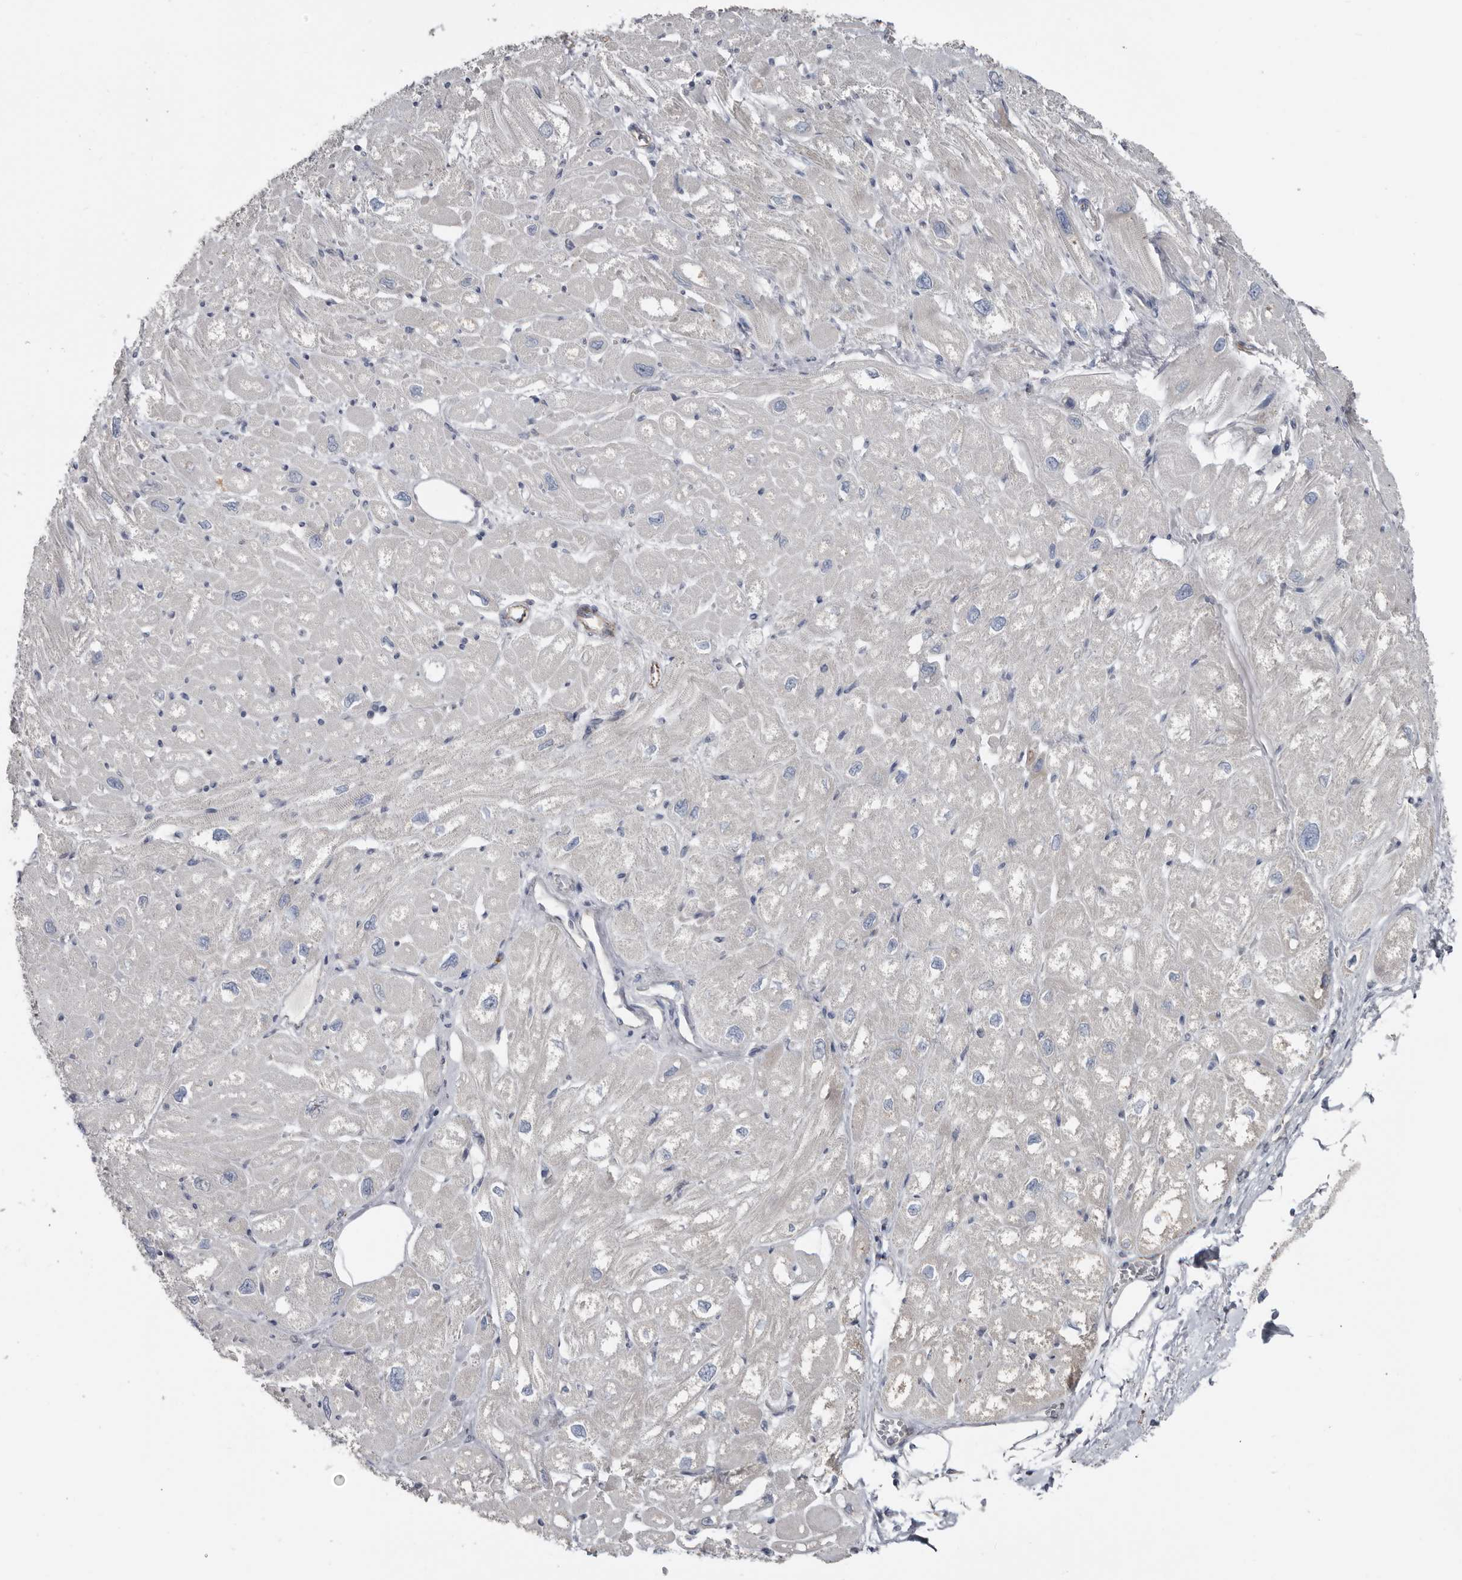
{"staining": {"intensity": "negative", "quantity": "none", "location": "none"}, "tissue": "heart muscle", "cell_type": "Cardiomyocytes", "image_type": "normal", "snomed": [{"axis": "morphology", "description": "Normal tissue, NOS"}, {"axis": "topography", "description": "Heart"}], "caption": "Cardiomyocytes are negative for brown protein staining in unremarkable heart muscle. (DAB (3,3'-diaminobenzidine) IHC with hematoxylin counter stain).", "gene": "ZNF114", "patient": {"sex": "male", "age": 50}}